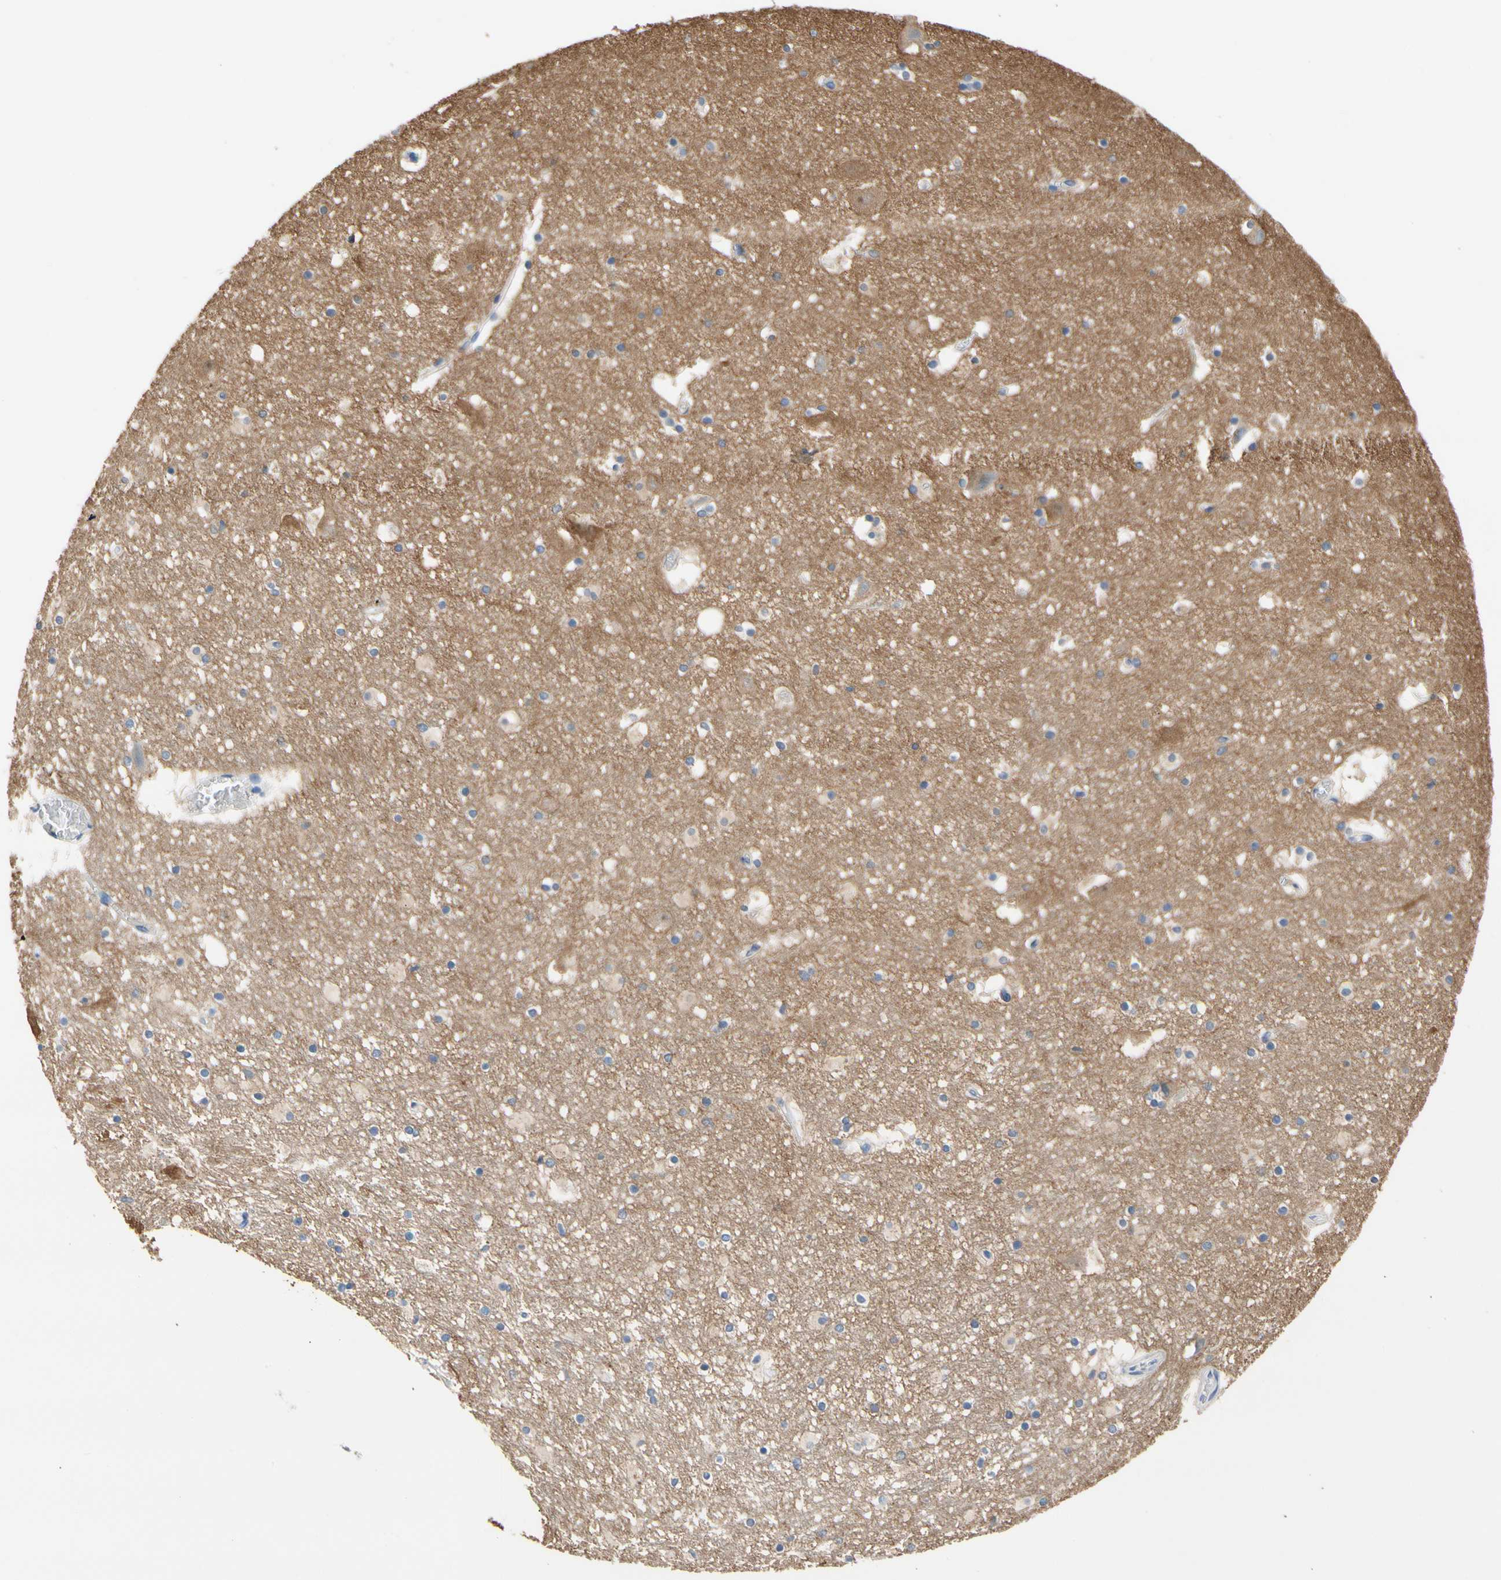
{"staining": {"intensity": "negative", "quantity": "none", "location": "none"}, "tissue": "hippocampus", "cell_type": "Glial cells", "image_type": "normal", "snomed": [{"axis": "morphology", "description": "Normal tissue, NOS"}, {"axis": "topography", "description": "Hippocampus"}], "caption": "An immunohistochemistry micrograph of normal hippocampus is shown. There is no staining in glial cells of hippocampus. (Immunohistochemistry (ihc), brightfield microscopy, high magnification).", "gene": "STXBP1", "patient": {"sex": "male", "age": 45}}